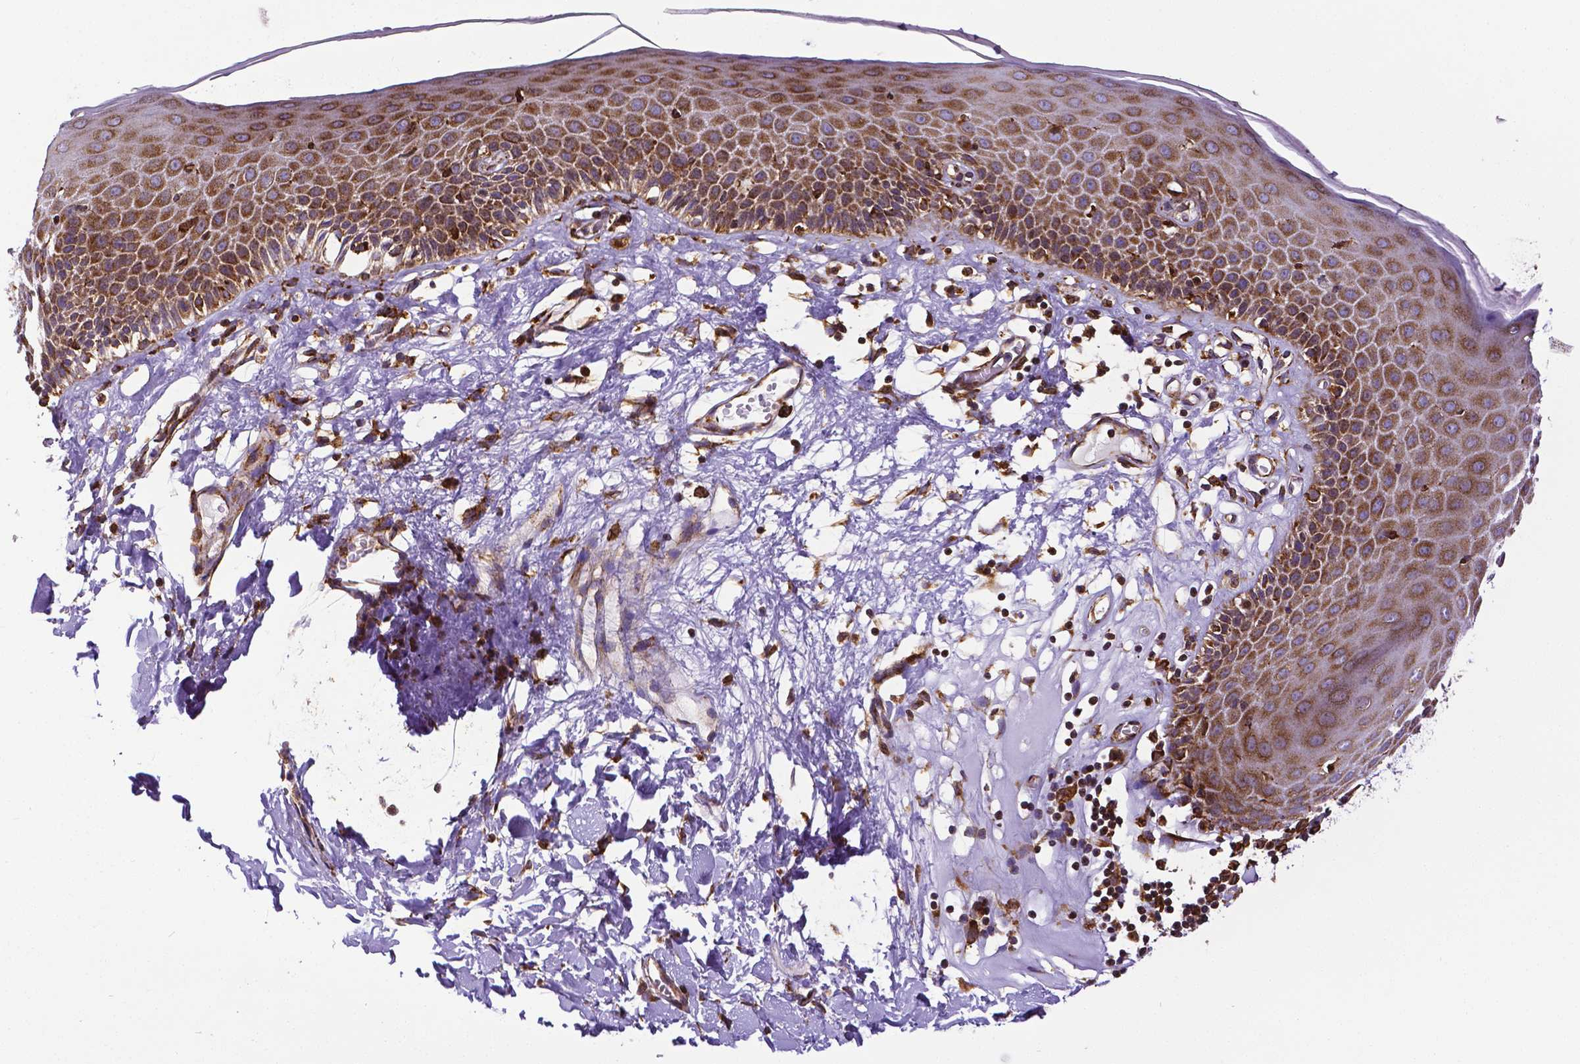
{"staining": {"intensity": "strong", "quantity": ">75%", "location": "cytoplasmic/membranous"}, "tissue": "skin", "cell_type": "Epidermal cells", "image_type": "normal", "snomed": [{"axis": "morphology", "description": "Normal tissue, NOS"}, {"axis": "topography", "description": "Vulva"}], "caption": "Immunohistochemistry (DAB (3,3'-diaminobenzidine)) staining of normal human skin displays strong cytoplasmic/membranous protein expression in about >75% of epidermal cells. Using DAB (3,3'-diaminobenzidine) (brown) and hematoxylin (blue) stains, captured at high magnification using brightfield microscopy.", "gene": "MTDH", "patient": {"sex": "female", "age": 68}}